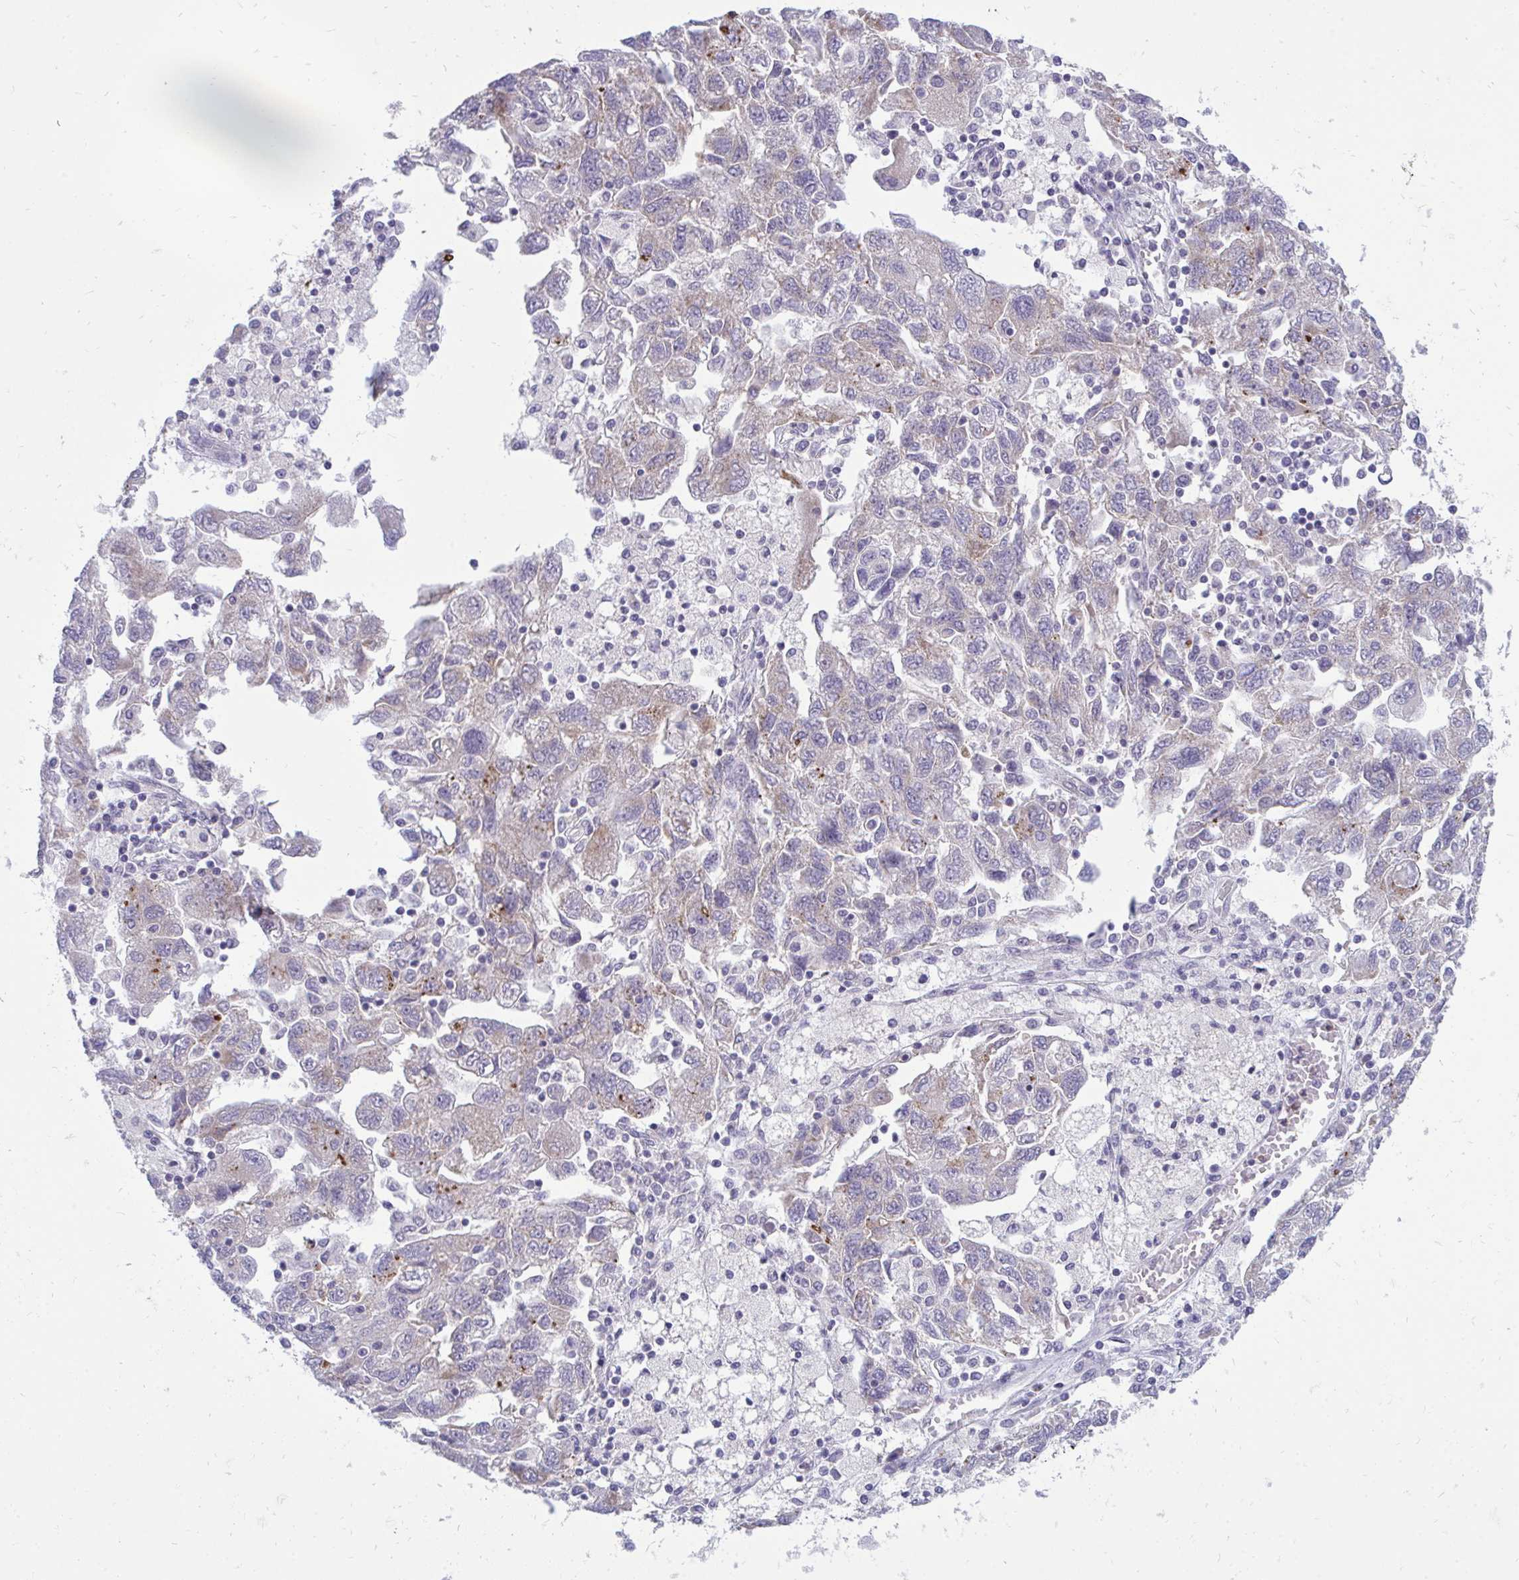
{"staining": {"intensity": "weak", "quantity": "25%-75%", "location": "cytoplasmic/membranous"}, "tissue": "ovarian cancer", "cell_type": "Tumor cells", "image_type": "cancer", "snomed": [{"axis": "morphology", "description": "Carcinoma, NOS"}, {"axis": "morphology", "description": "Cystadenocarcinoma, serous, NOS"}, {"axis": "topography", "description": "Ovary"}], "caption": "Ovarian carcinoma was stained to show a protein in brown. There is low levels of weak cytoplasmic/membranous positivity in about 25%-75% of tumor cells.", "gene": "ACSL5", "patient": {"sex": "female", "age": 69}}